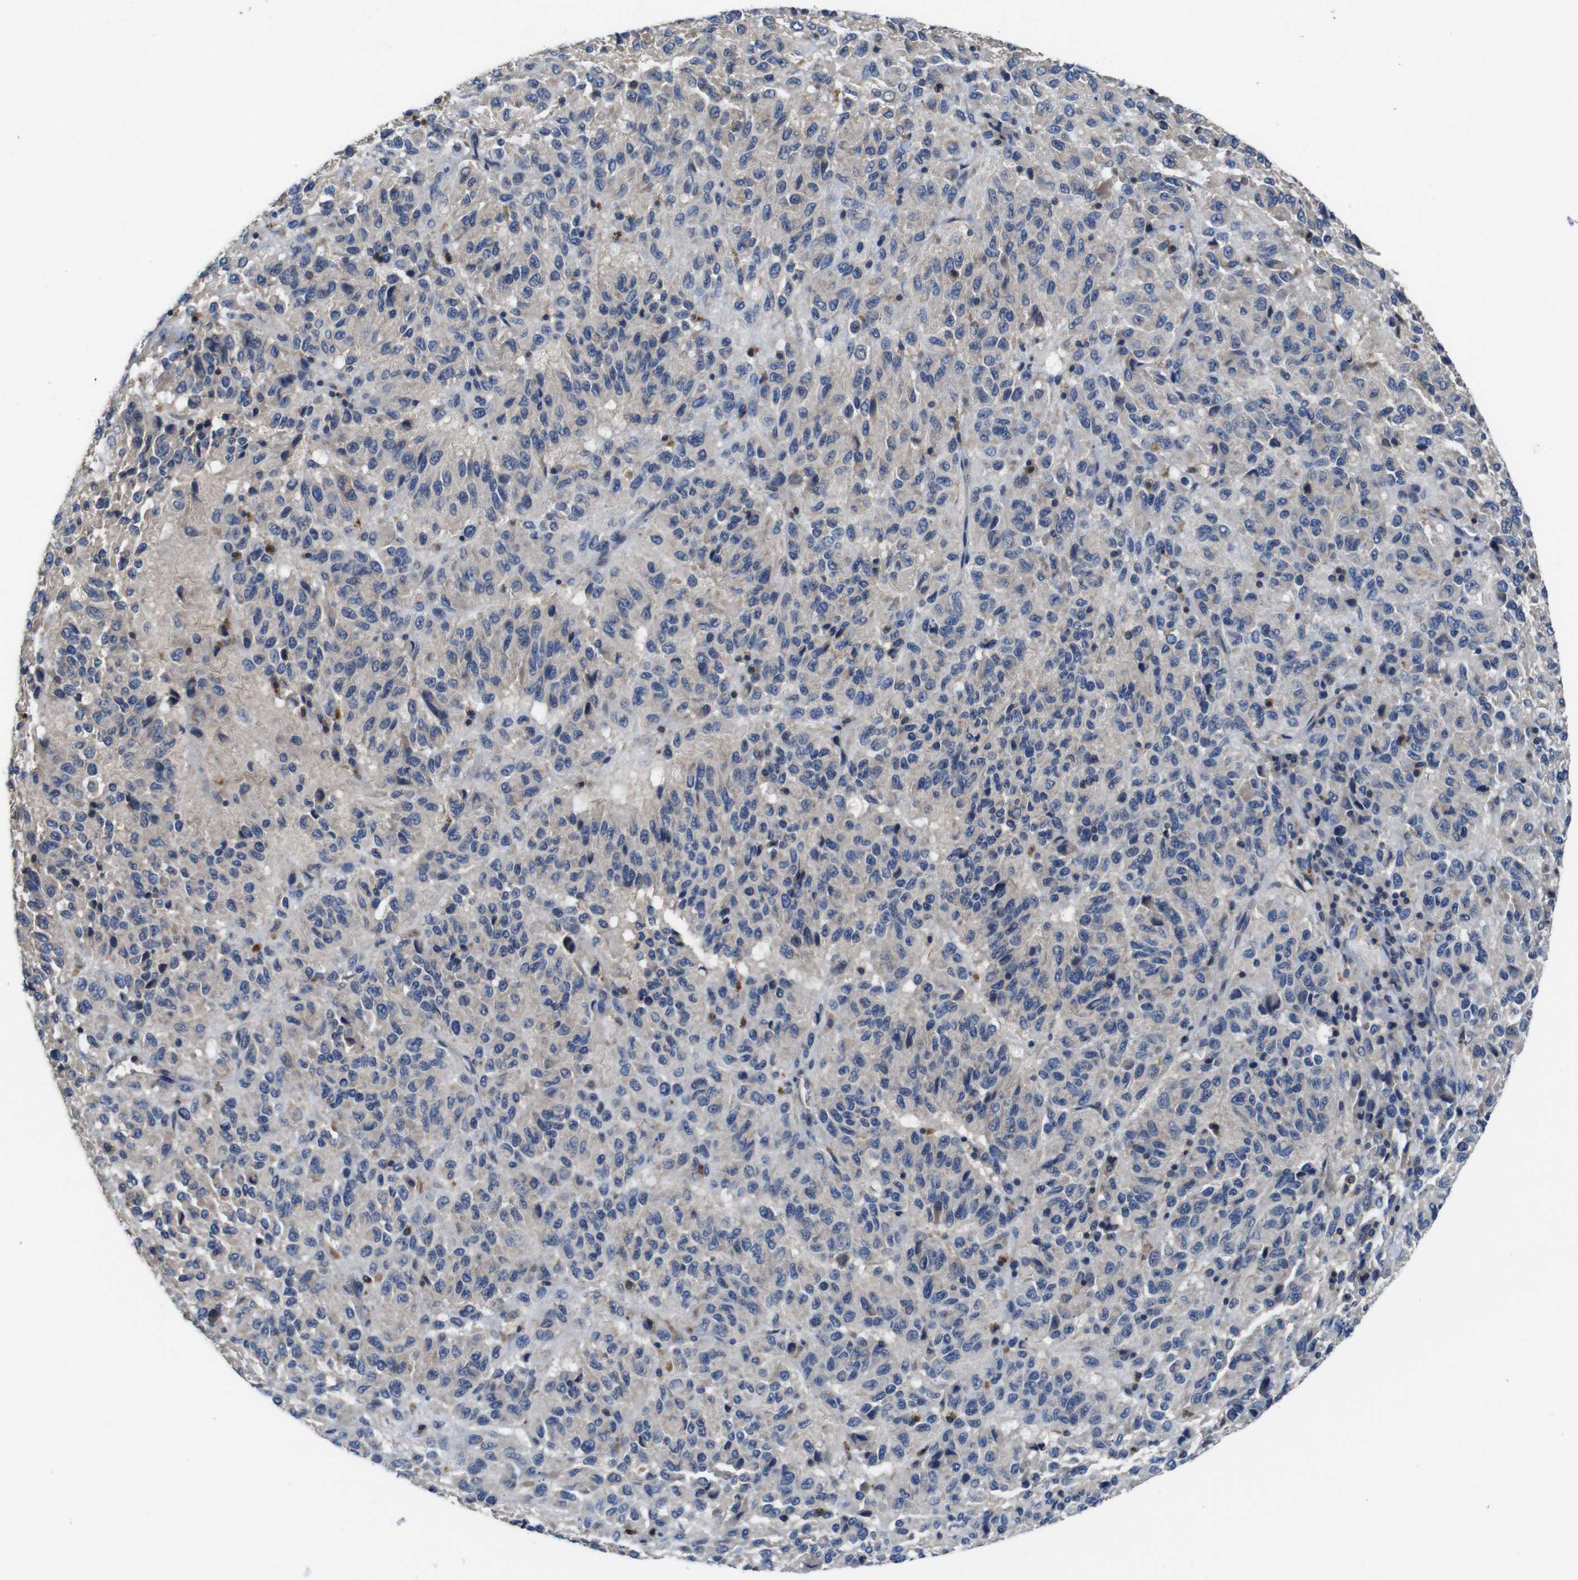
{"staining": {"intensity": "negative", "quantity": "none", "location": "none"}, "tissue": "melanoma", "cell_type": "Tumor cells", "image_type": "cancer", "snomed": [{"axis": "morphology", "description": "Malignant melanoma, Metastatic site"}, {"axis": "topography", "description": "Lung"}], "caption": "A micrograph of human melanoma is negative for staining in tumor cells. Brightfield microscopy of IHC stained with DAB (brown) and hematoxylin (blue), captured at high magnification.", "gene": "GLIPR1", "patient": {"sex": "male", "age": 64}}